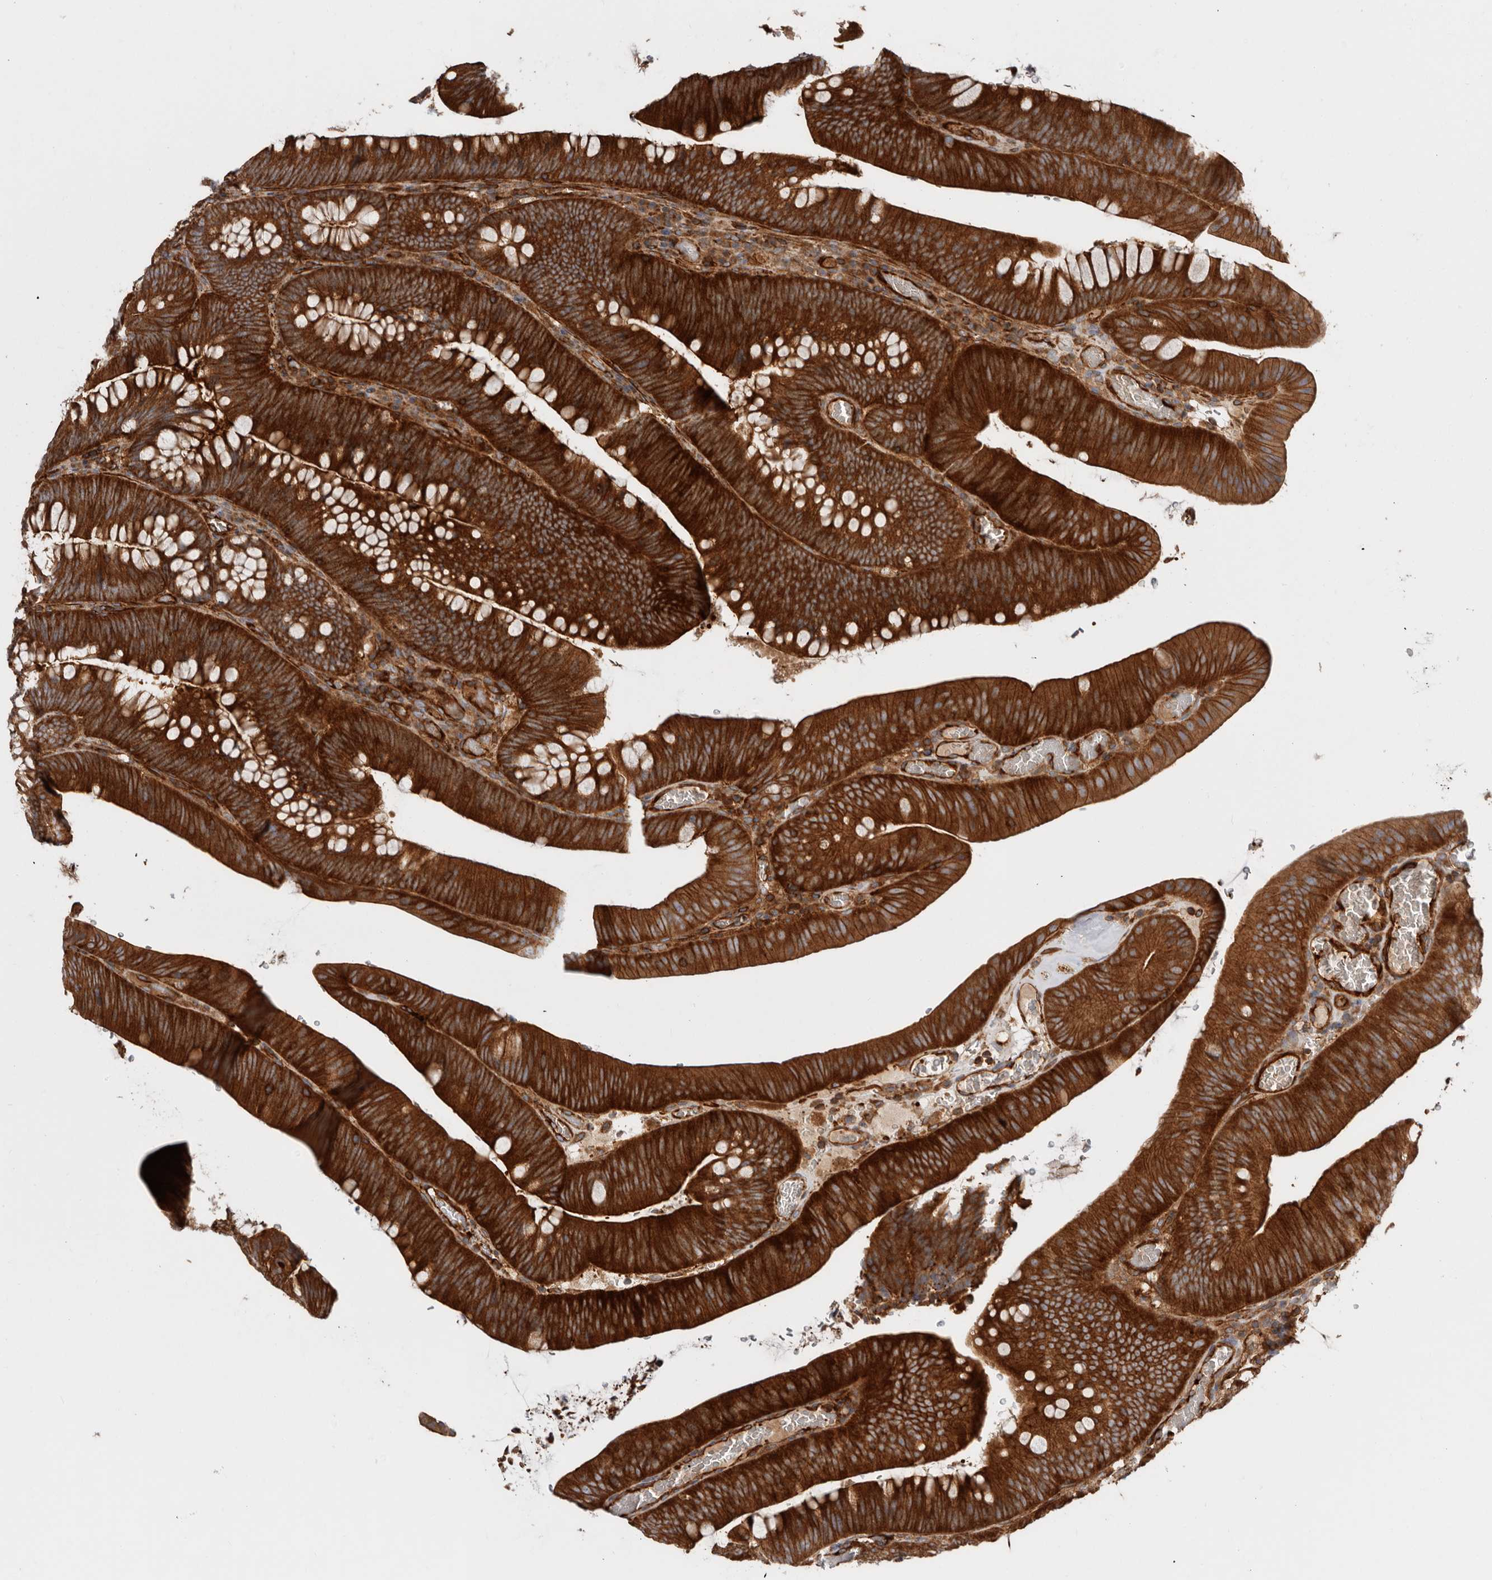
{"staining": {"intensity": "strong", "quantity": ">75%", "location": "cytoplasmic/membranous"}, "tissue": "colorectal cancer", "cell_type": "Tumor cells", "image_type": "cancer", "snomed": [{"axis": "morphology", "description": "Normal tissue, NOS"}, {"axis": "topography", "description": "Colon"}], "caption": "Colorectal cancer was stained to show a protein in brown. There is high levels of strong cytoplasmic/membranous positivity in about >75% of tumor cells.", "gene": "TMC7", "patient": {"sex": "female", "age": 82}}